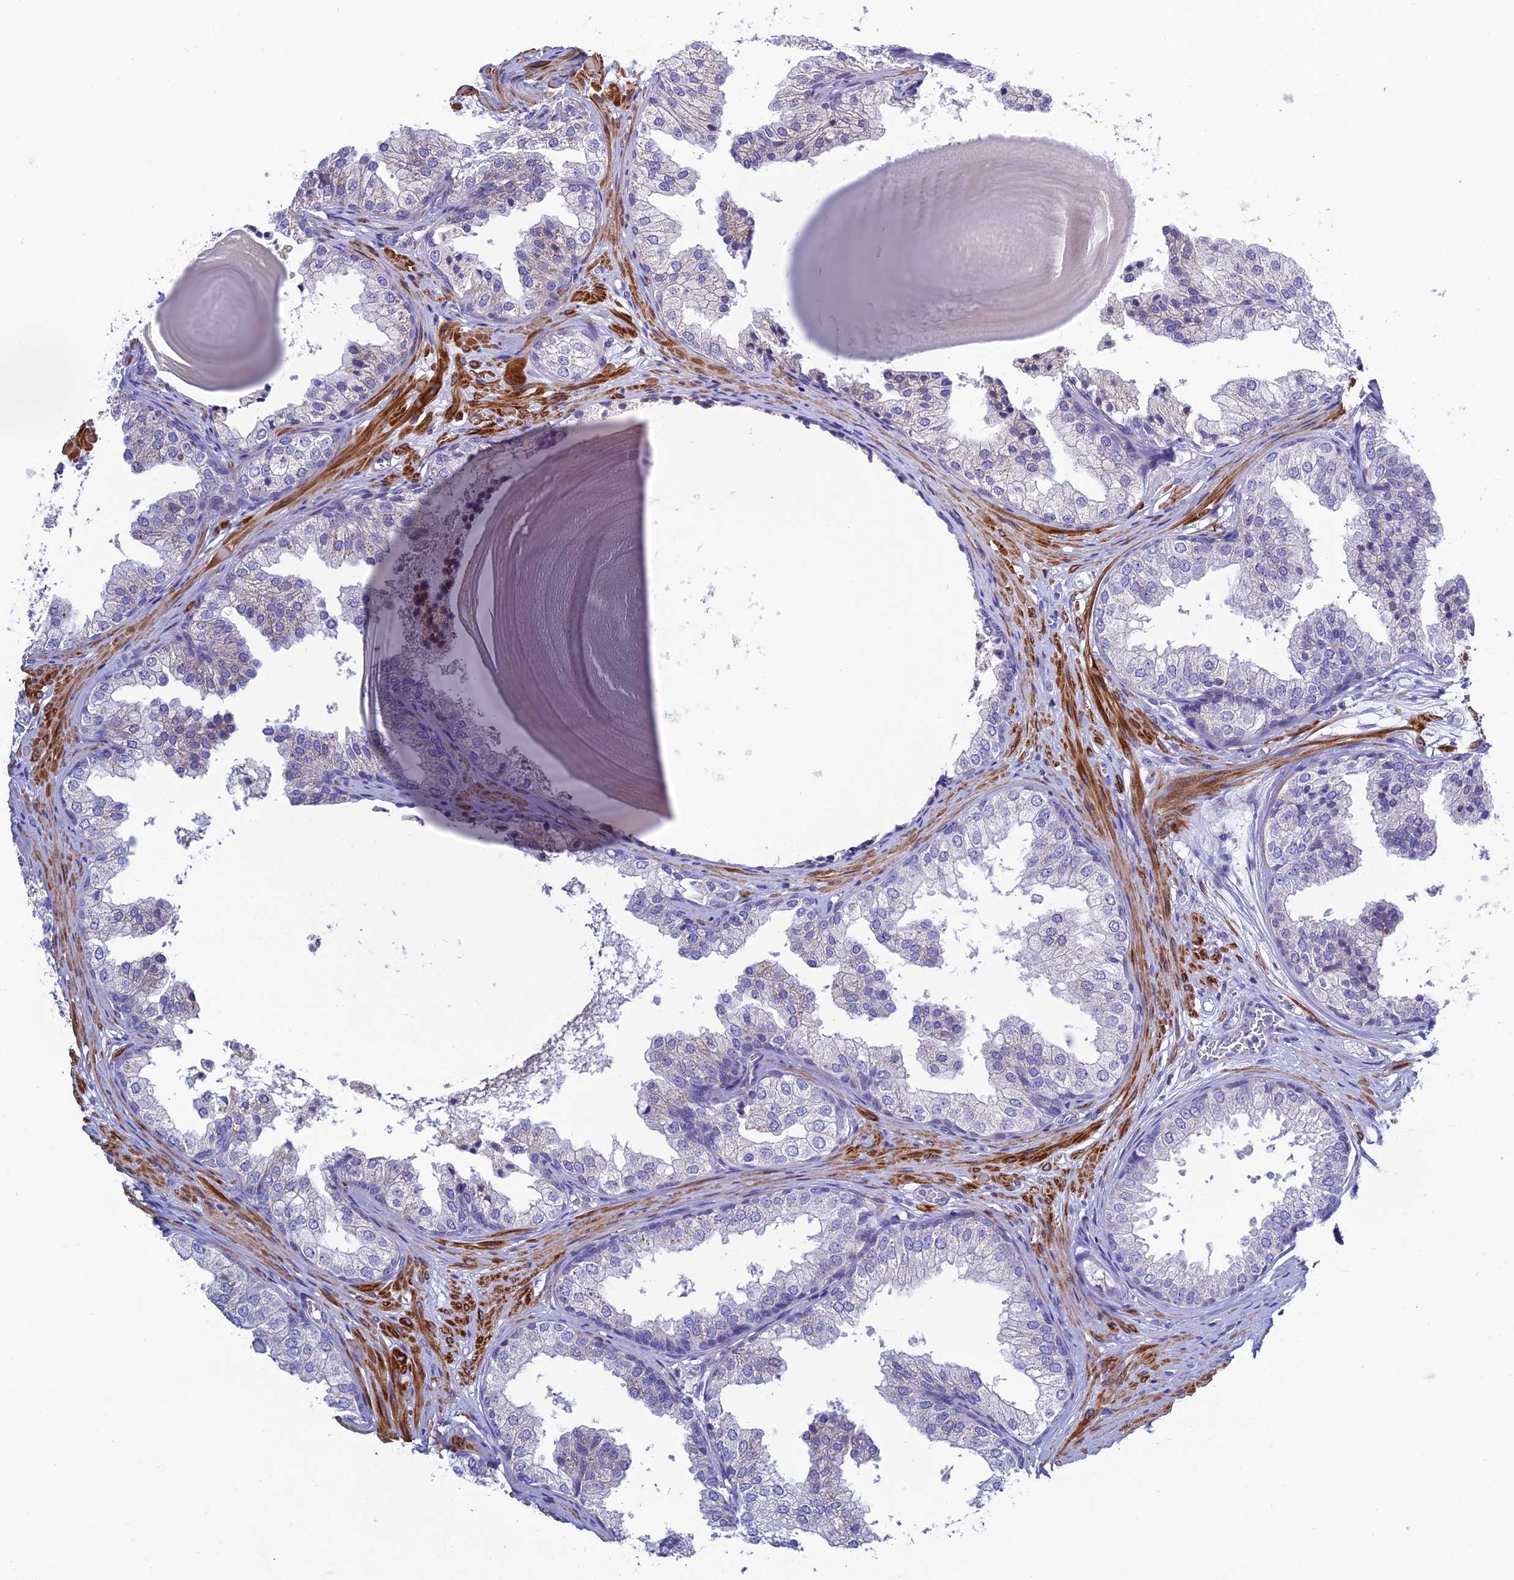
{"staining": {"intensity": "negative", "quantity": "none", "location": "none"}, "tissue": "prostate", "cell_type": "Glandular cells", "image_type": "normal", "snomed": [{"axis": "morphology", "description": "Normal tissue, NOS"}, {"axis": "topography", "description": "Prostate"}], "caption": "Prostate stained for a protein using immunohistochemistry (IHC) reveals no positivity glandular cells.", "gene": "FAM178B", "patient": {"sex": "male", "age": 48}}